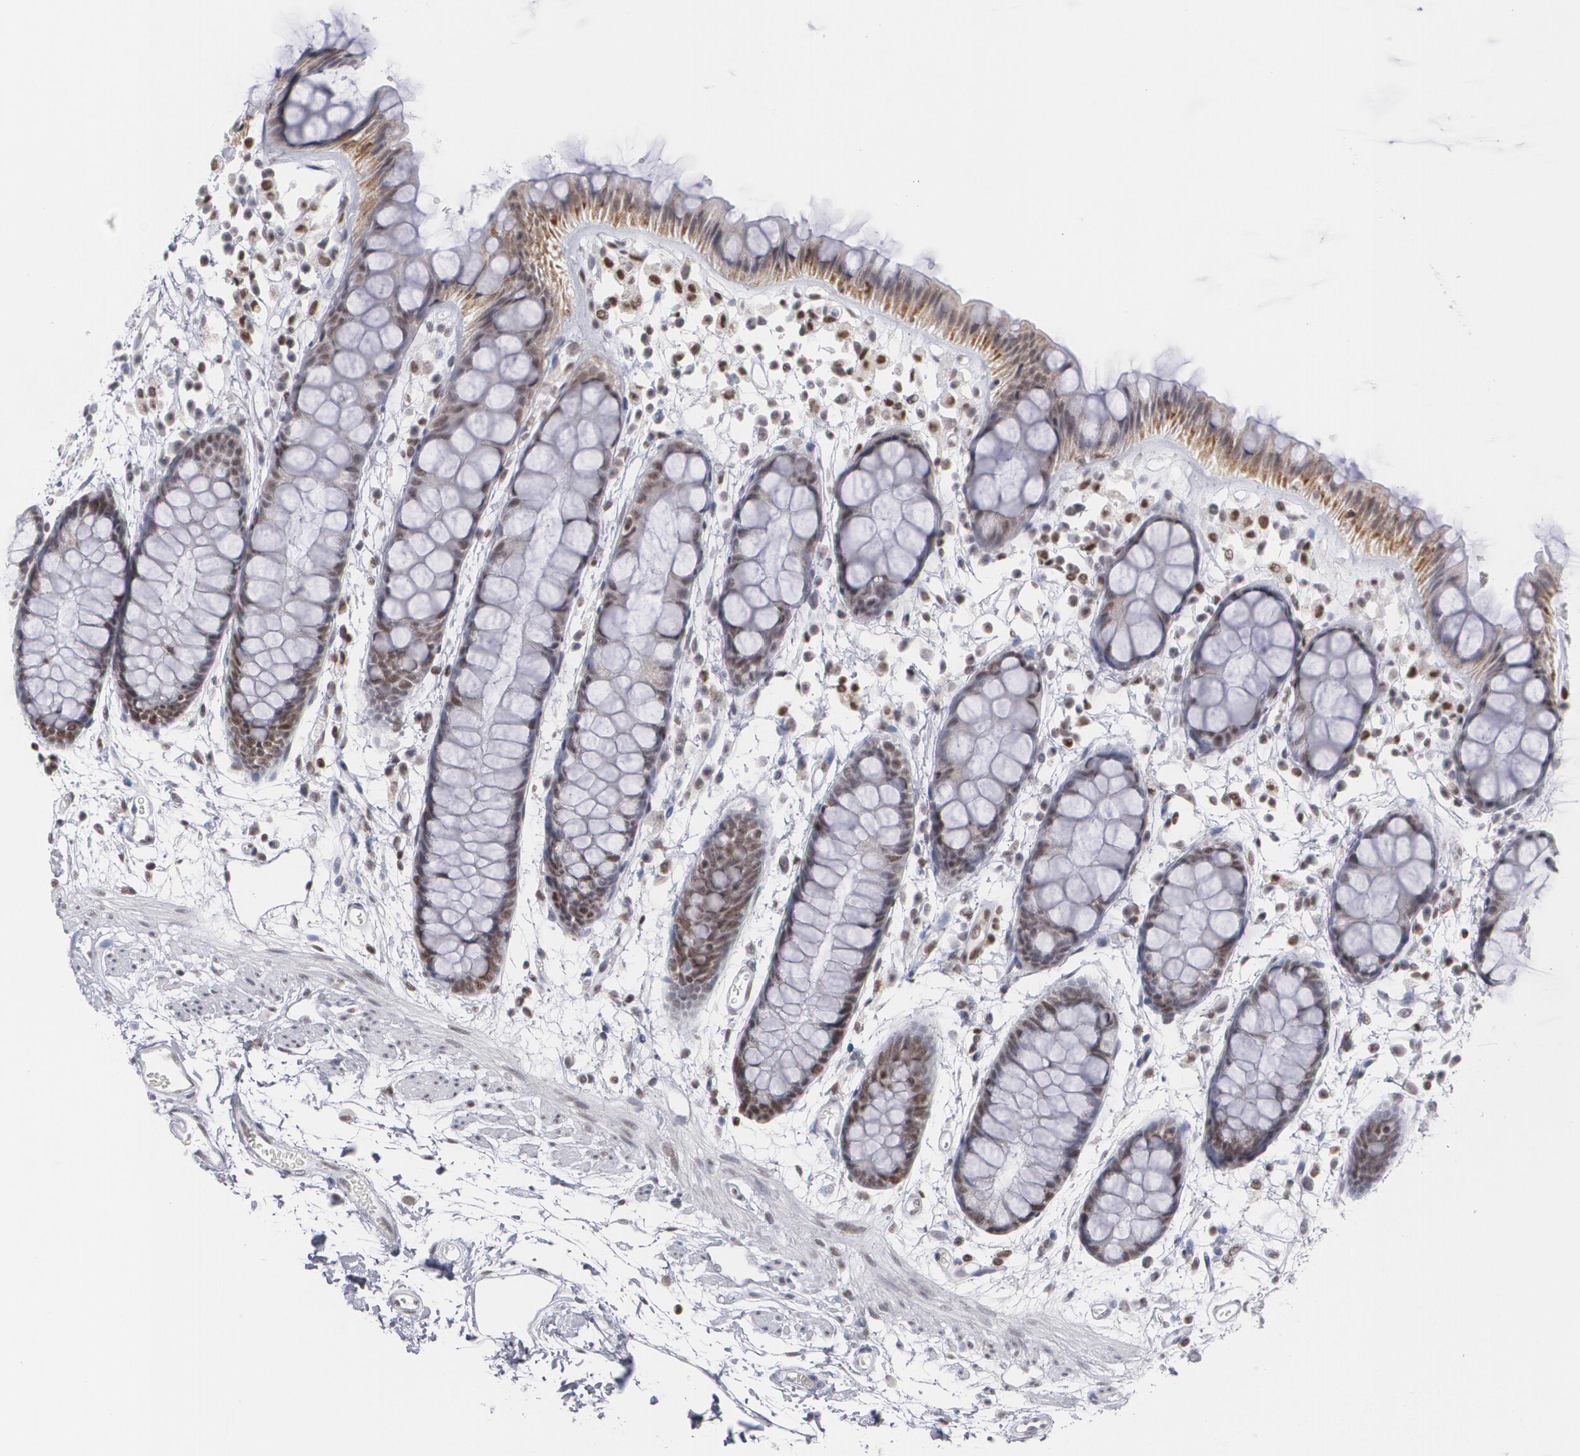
{"staining": {"intensity": "moderate", "quantity": "25%-75%", "location": "cytoplasmic/membranous,nuclear"}, "tissue": "rectum", "cell_type": "Glandular cells", "image_type": "normal", "snomed": [{"axis": "morphology", "description": "Normal tissue, NOS"}, {"axis": "topography", "description": "Rectum"}], "caption": "A brown stain shows moderate cytoplasmic/membranous,nuclear positivity of a protein in glandular cells of benign human rectum. (DAB (3,3'-diaminobenzidine) IHC with brightfield microscopy, high magnification).", "gene": "MCL1", "patient": {"sex": "female", "age": 66}}